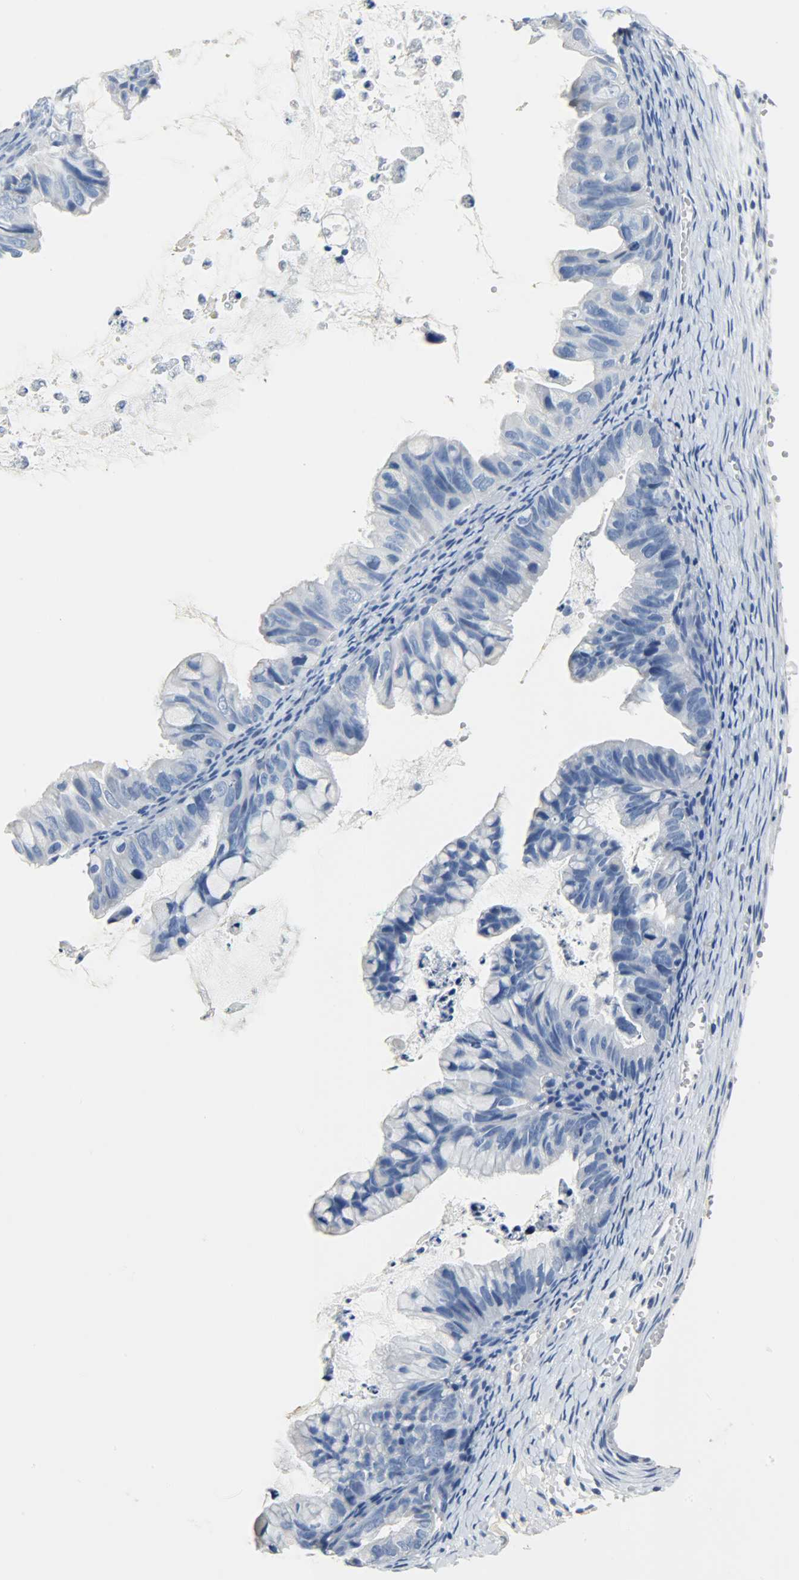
{"staining": {"intensity": "negative", "quantity": "none", "location": "none"}, "tissue": "ovarian cancer", "cell_type": "Tumor cells", "image_type": "cancer", "snomed": [{"axis": "morphology", "description": "Cystadenocarcinoma, mucinous, NOS"}, {"axis": "topography", "description": "Ovary"}], "caption": "Immunohistochemistry of human ovarian cancer displays no expression in tumor cells.", "gene": "CRP", "patient": {"sex": "female", "age": 36}}